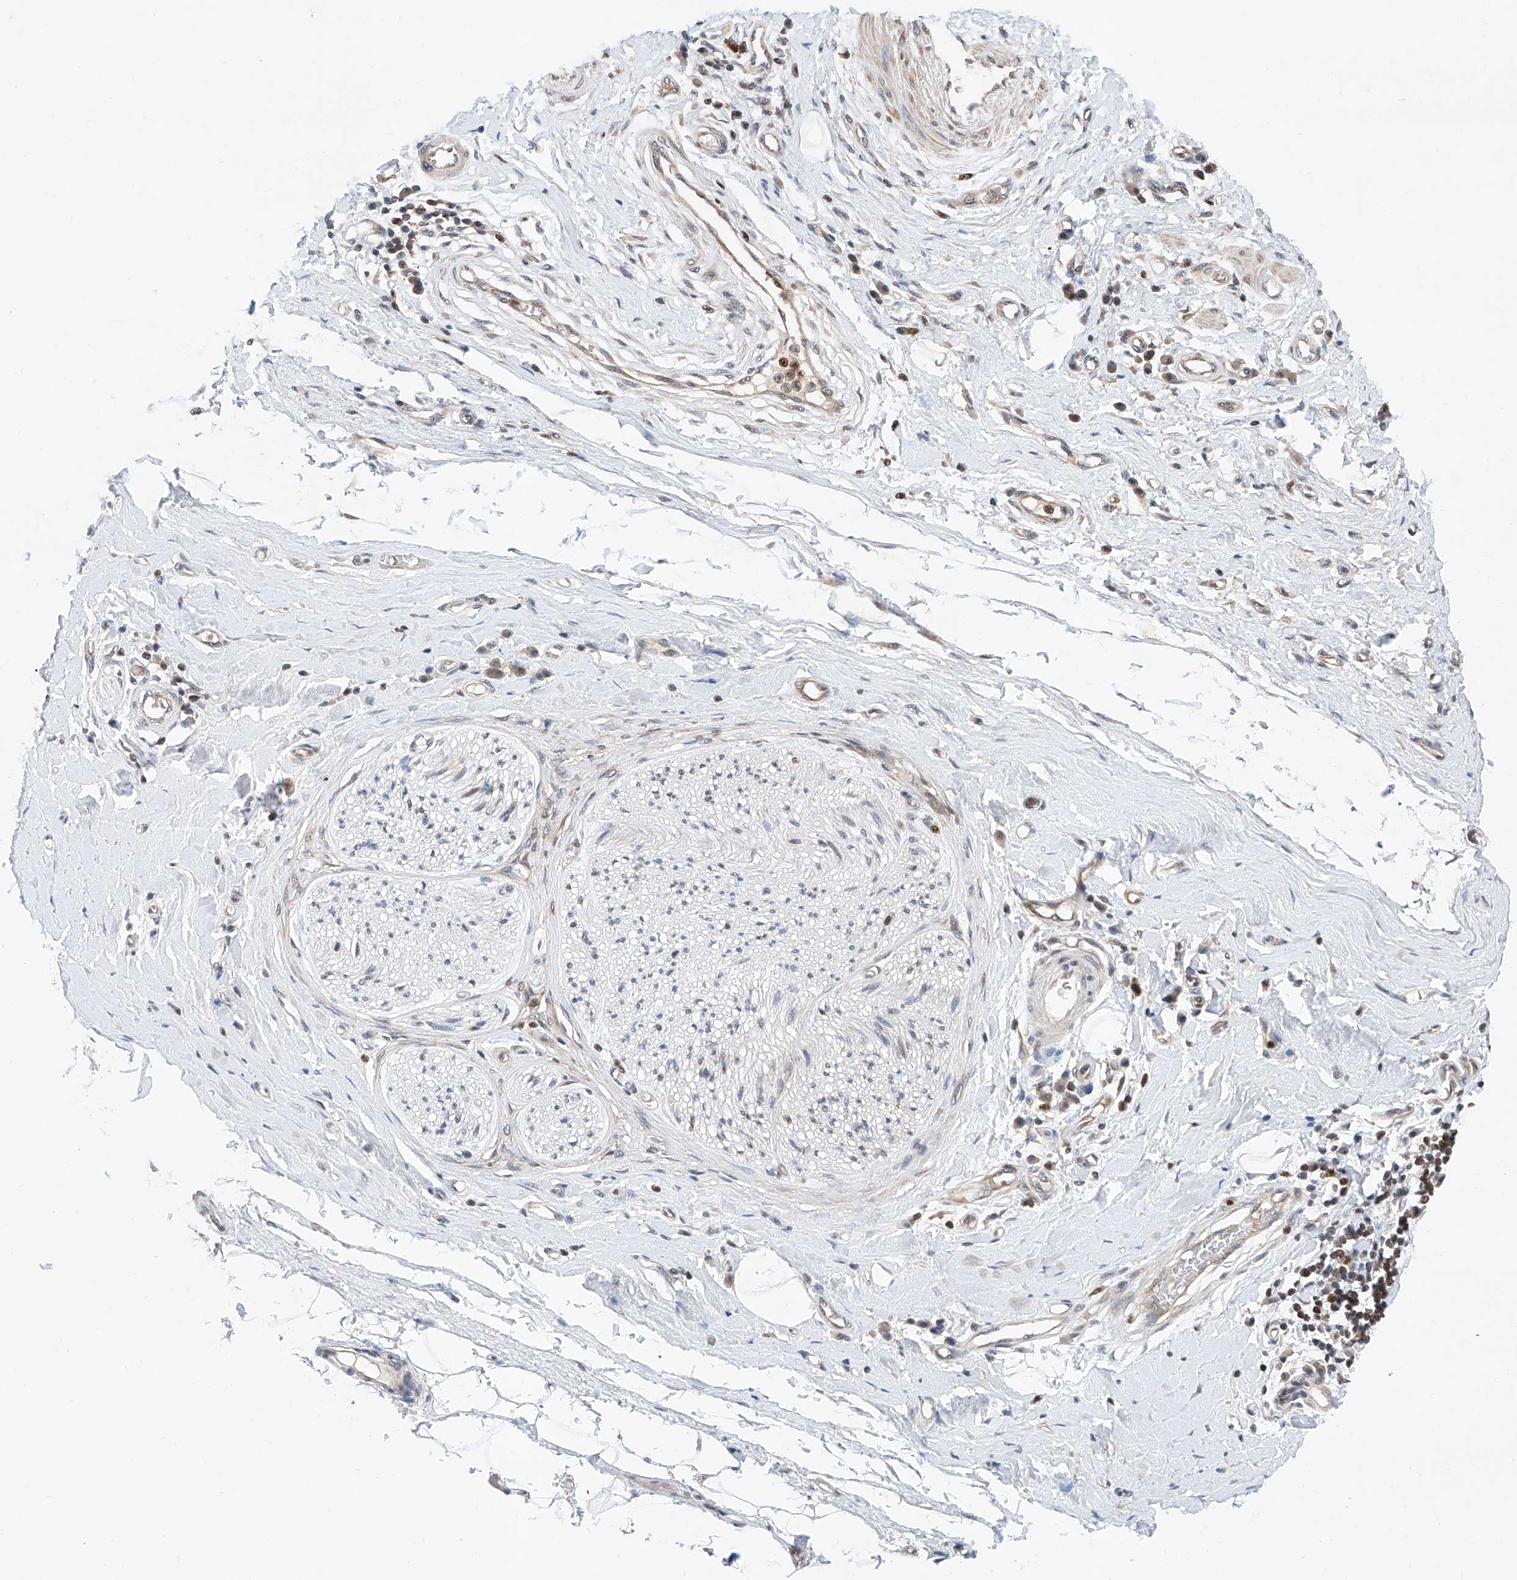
{"staining": {"intensity": "weak", "quantity": ">75%", "location": "nuclear"}, "tissue": "adipose tissue", "cell_type": "Adipocytes", "image_type": "normal", "snomed": [{"axis": "morphology", "description": "Normal tissue, NOS"}, {"axis": "morphology", "description": "Adenocarcinoma, NOS"}, {"axis": "topography", "description": "Esophagus"}, {"axis": "topography", "description": "Stomach, upper"}, {"axis": "topography", "description": "Peripheral nerve tissue"}], "caption": "Immunohistochemical staining of unremarkable human adipose tissue demonstrates weak nuclear protein positivity in about >75% of adipocytes.", "gene": "SNRNP200", "patient": {"sex": "male", "age": 62}}